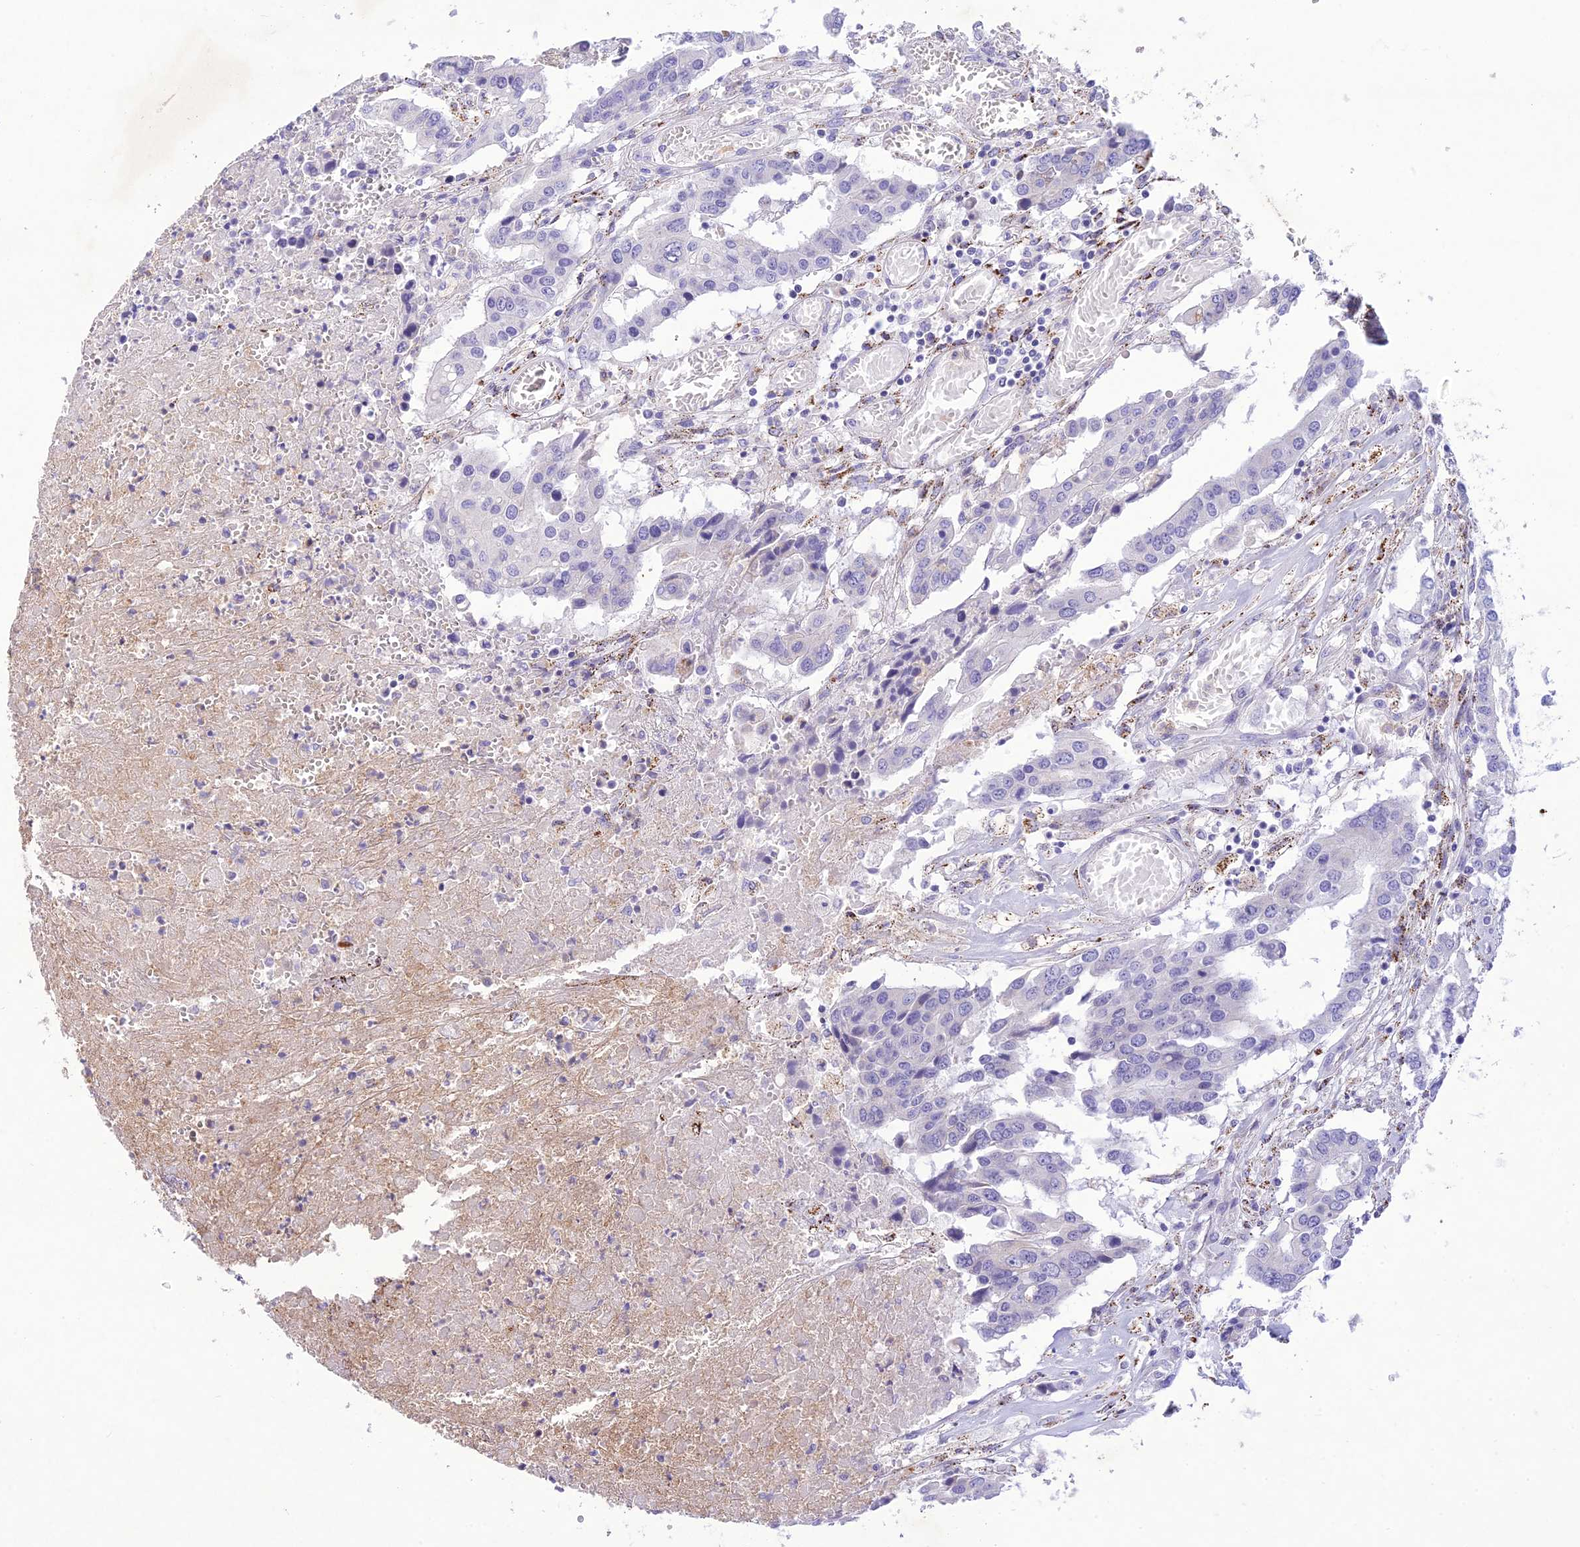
{"staining": {"intensity": "negative", "quantity": "none", "location": "none"}, "tissue": "colorectal cancer", "cell_type": "Tumor cells", "image_type": "cancer", "snomed": [{"axis": "morphology", "description": "Adenocarcinoma, NOS"}, {"axis": "topography", "description": "Colon"}], "caption": "This is a micrograph of immunohistochemistry staining of adenocarcinoma (colorectal), which shows no positivity in tumor cells. Brightfield microscopy of immunohistochemistry stained with DAB (3,3'-diaminobenzidine) (brown) and hematoxylin (blue), captured at high magnification.", "gene": "SLC13A5", "patient": {"sex": "male", "age": 77}}